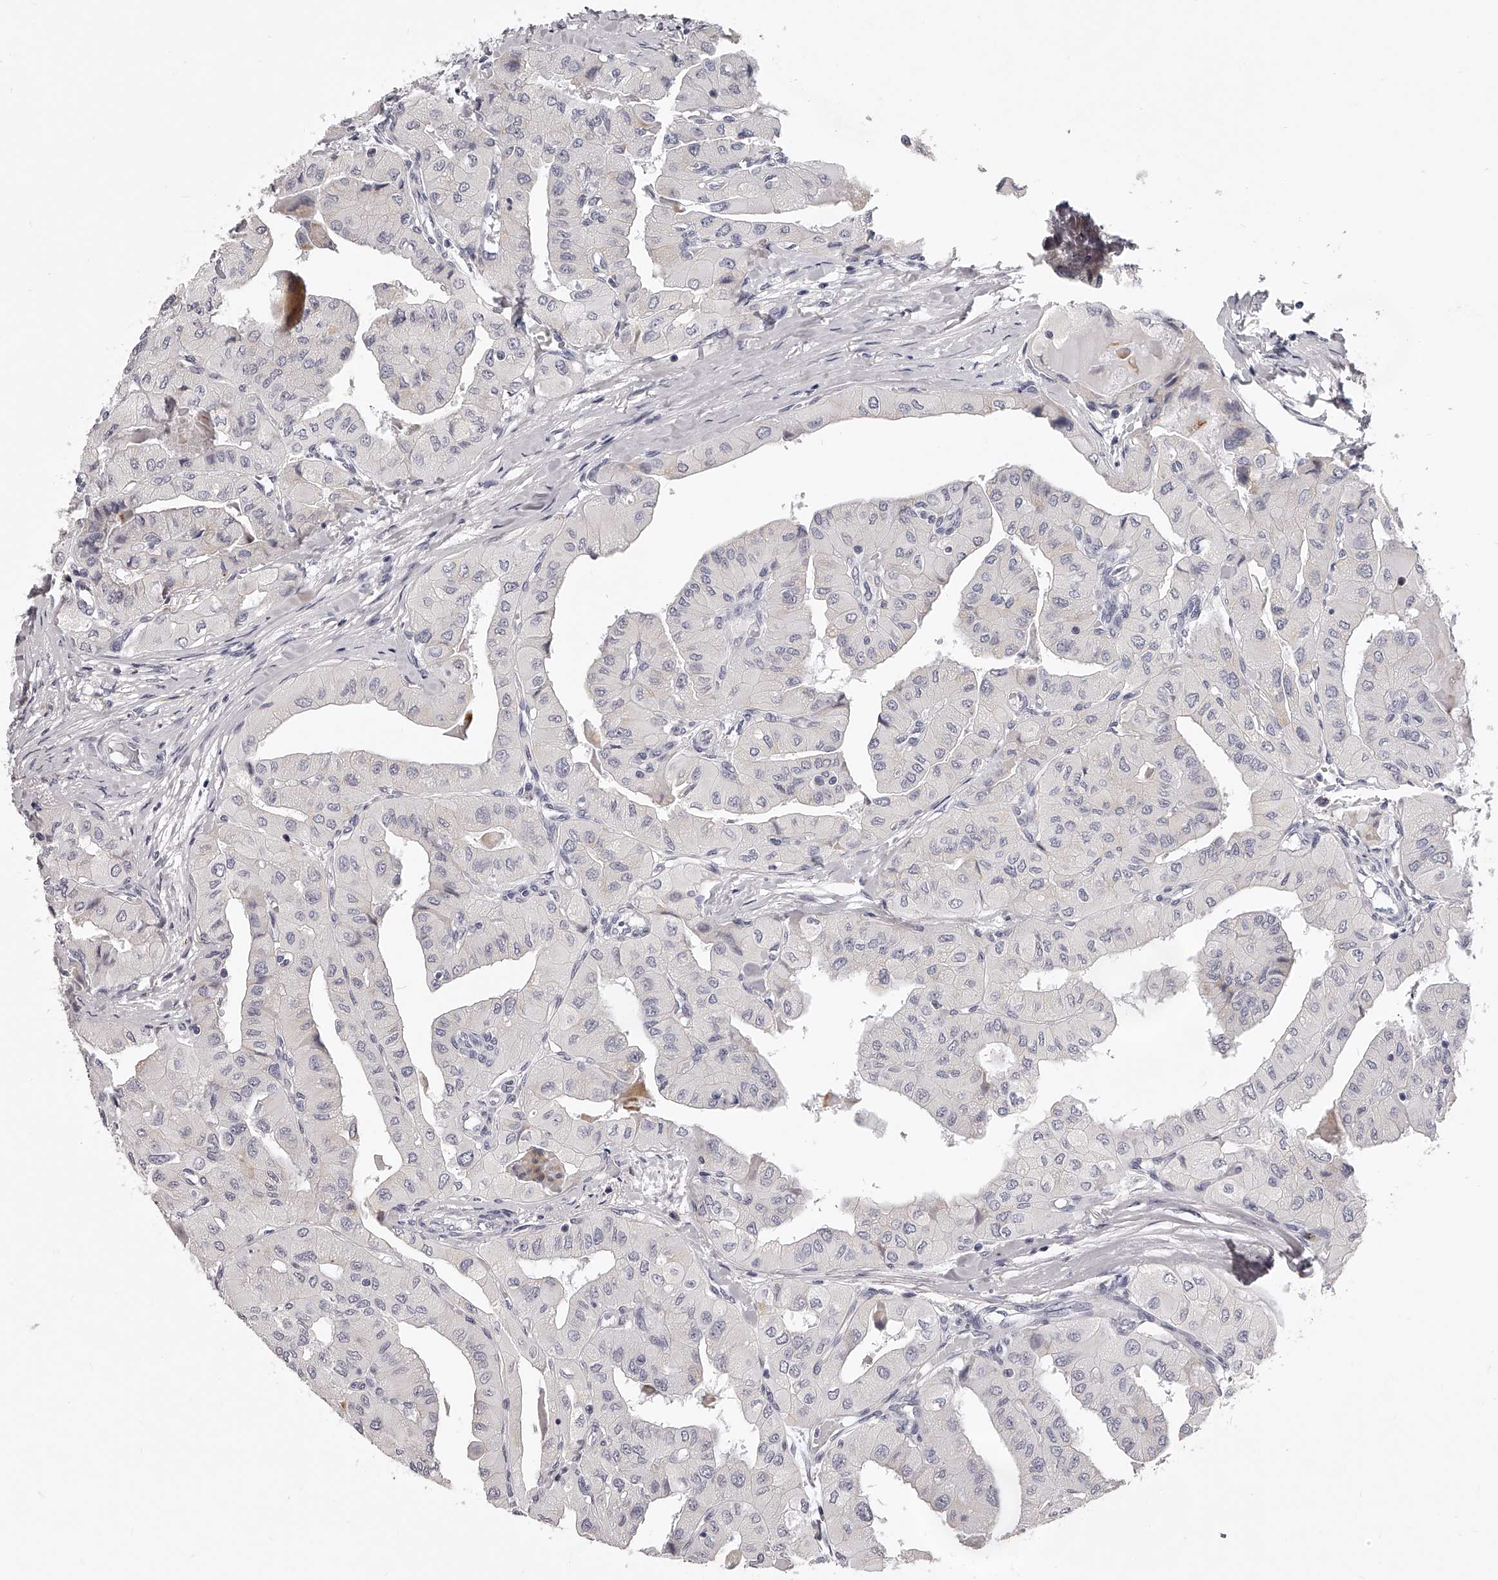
{"staining": {"intensity": "negative", "quantity": "none", "location": "none"}, "tissue": "thyroid cancer", "cell_type": "Tumor cells", "image_type": "cancer", "snomed": [{"axis": "morphology", "description": "Papillary adenocarcinoma, NOS"}, {"axis": "topography", "description": "Thyroid gland"}], "caption": "Photomicrograph shows no protein staining in tumor cells of thyroid cancer tissue.", "gene": "DMRT1", "patient": {"sex": "female", "age": 59}}